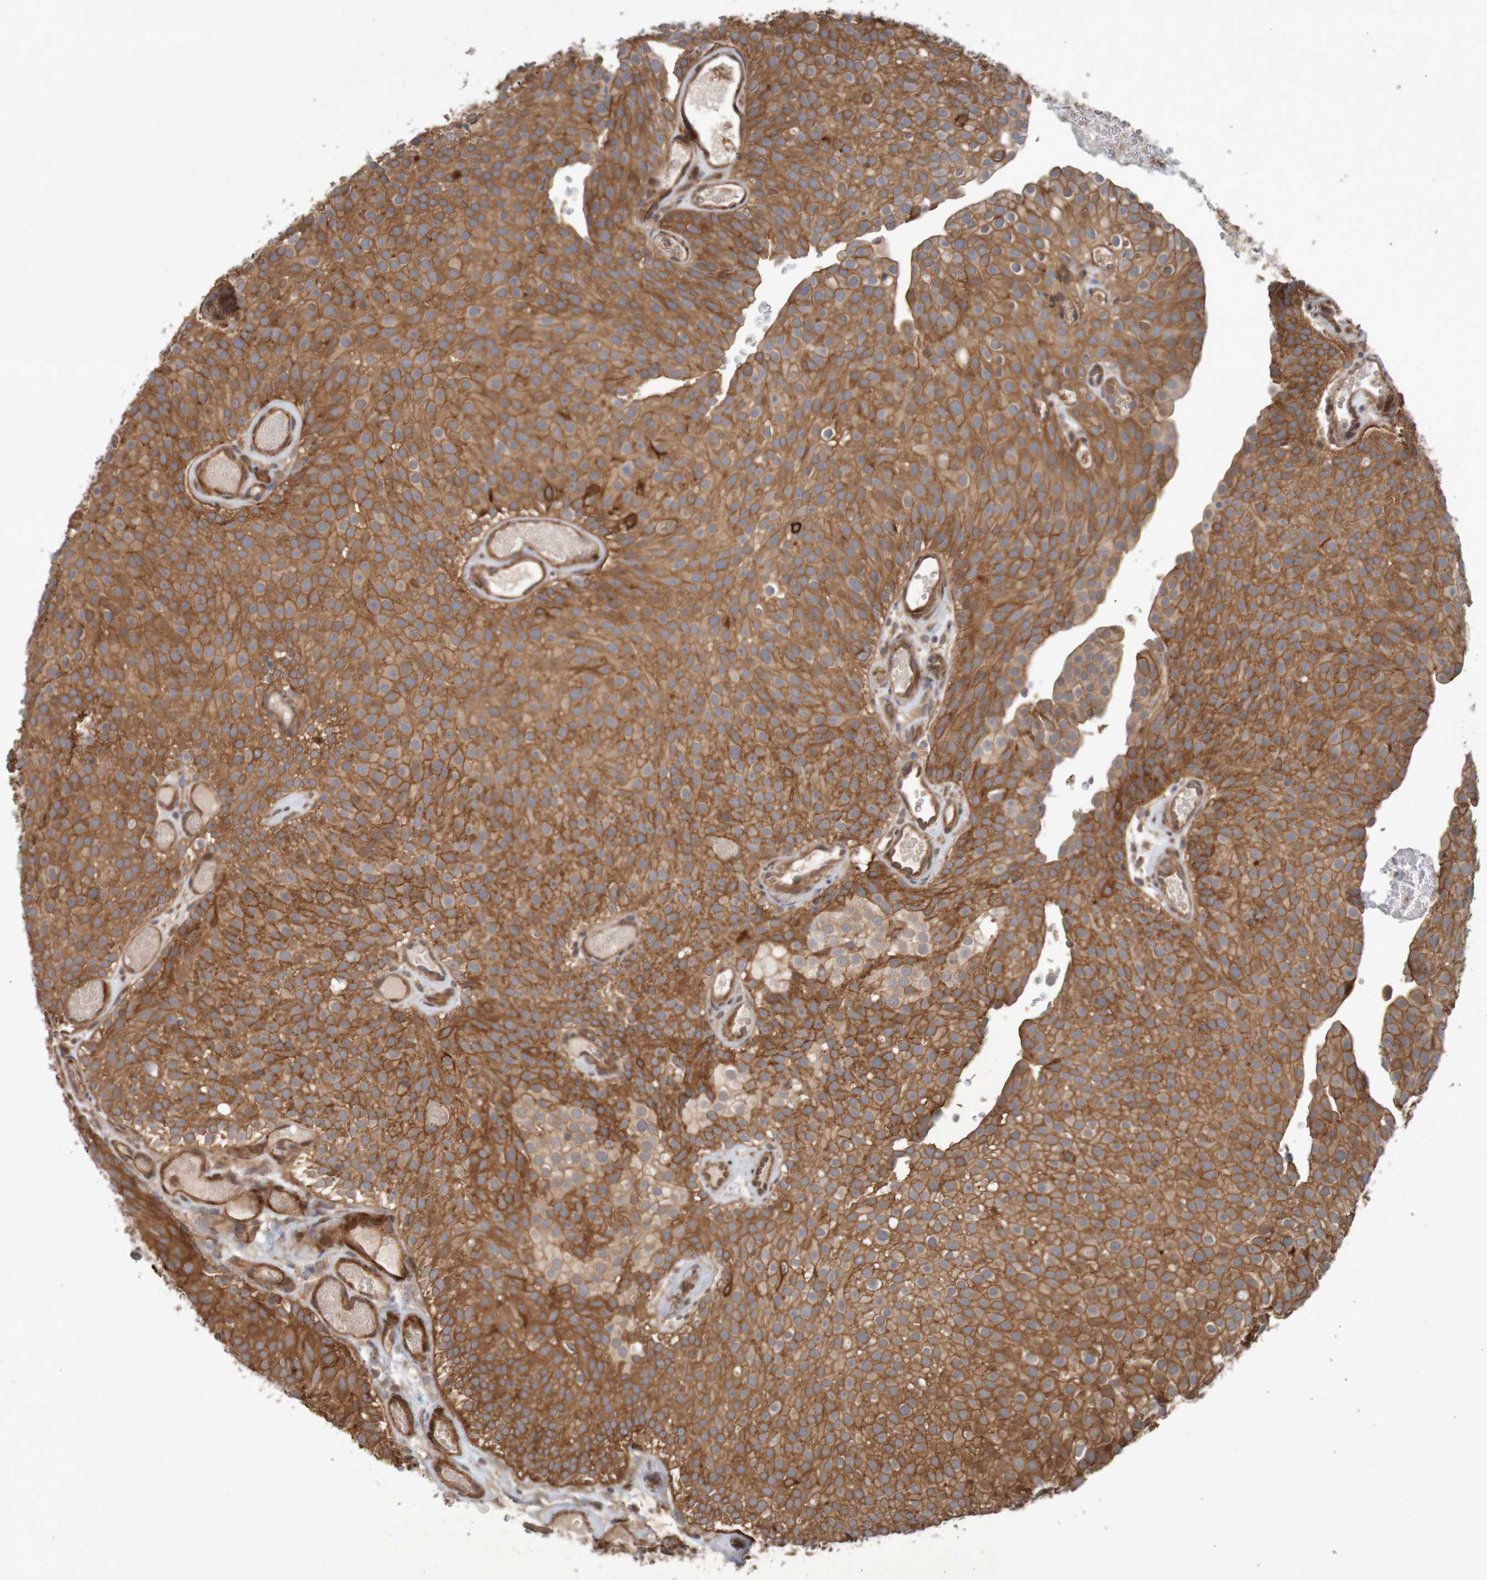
{"staining": {"intensity": "strong", "quantity": ">75%", "location": "cytoplasmic/membranous"}, "tissue": "urothelial cancer", "cell_type": "Tumor cells", "image_type": "cancer", "snomed": [{"axis": "morphology", "description": "Urothelial carcinoma, Low grade"}, {"axis": "topography", "description": "Urinary bladder"}], "caption": "Urothelial carcinoma (low-grade) tissue reveals strong cytoplasmic/membranous positivity in approximately >75% of tumor cells, visualized by immunohistochemistry. The protein is stained brown, and the nuclei are stained in blue (DAB (3,3'-diaminobenzidine) IHC with brightfield microscopy, high magnification).", "gene": "ARHGEF11", "patient": {"sex": "male", "age": 78}}